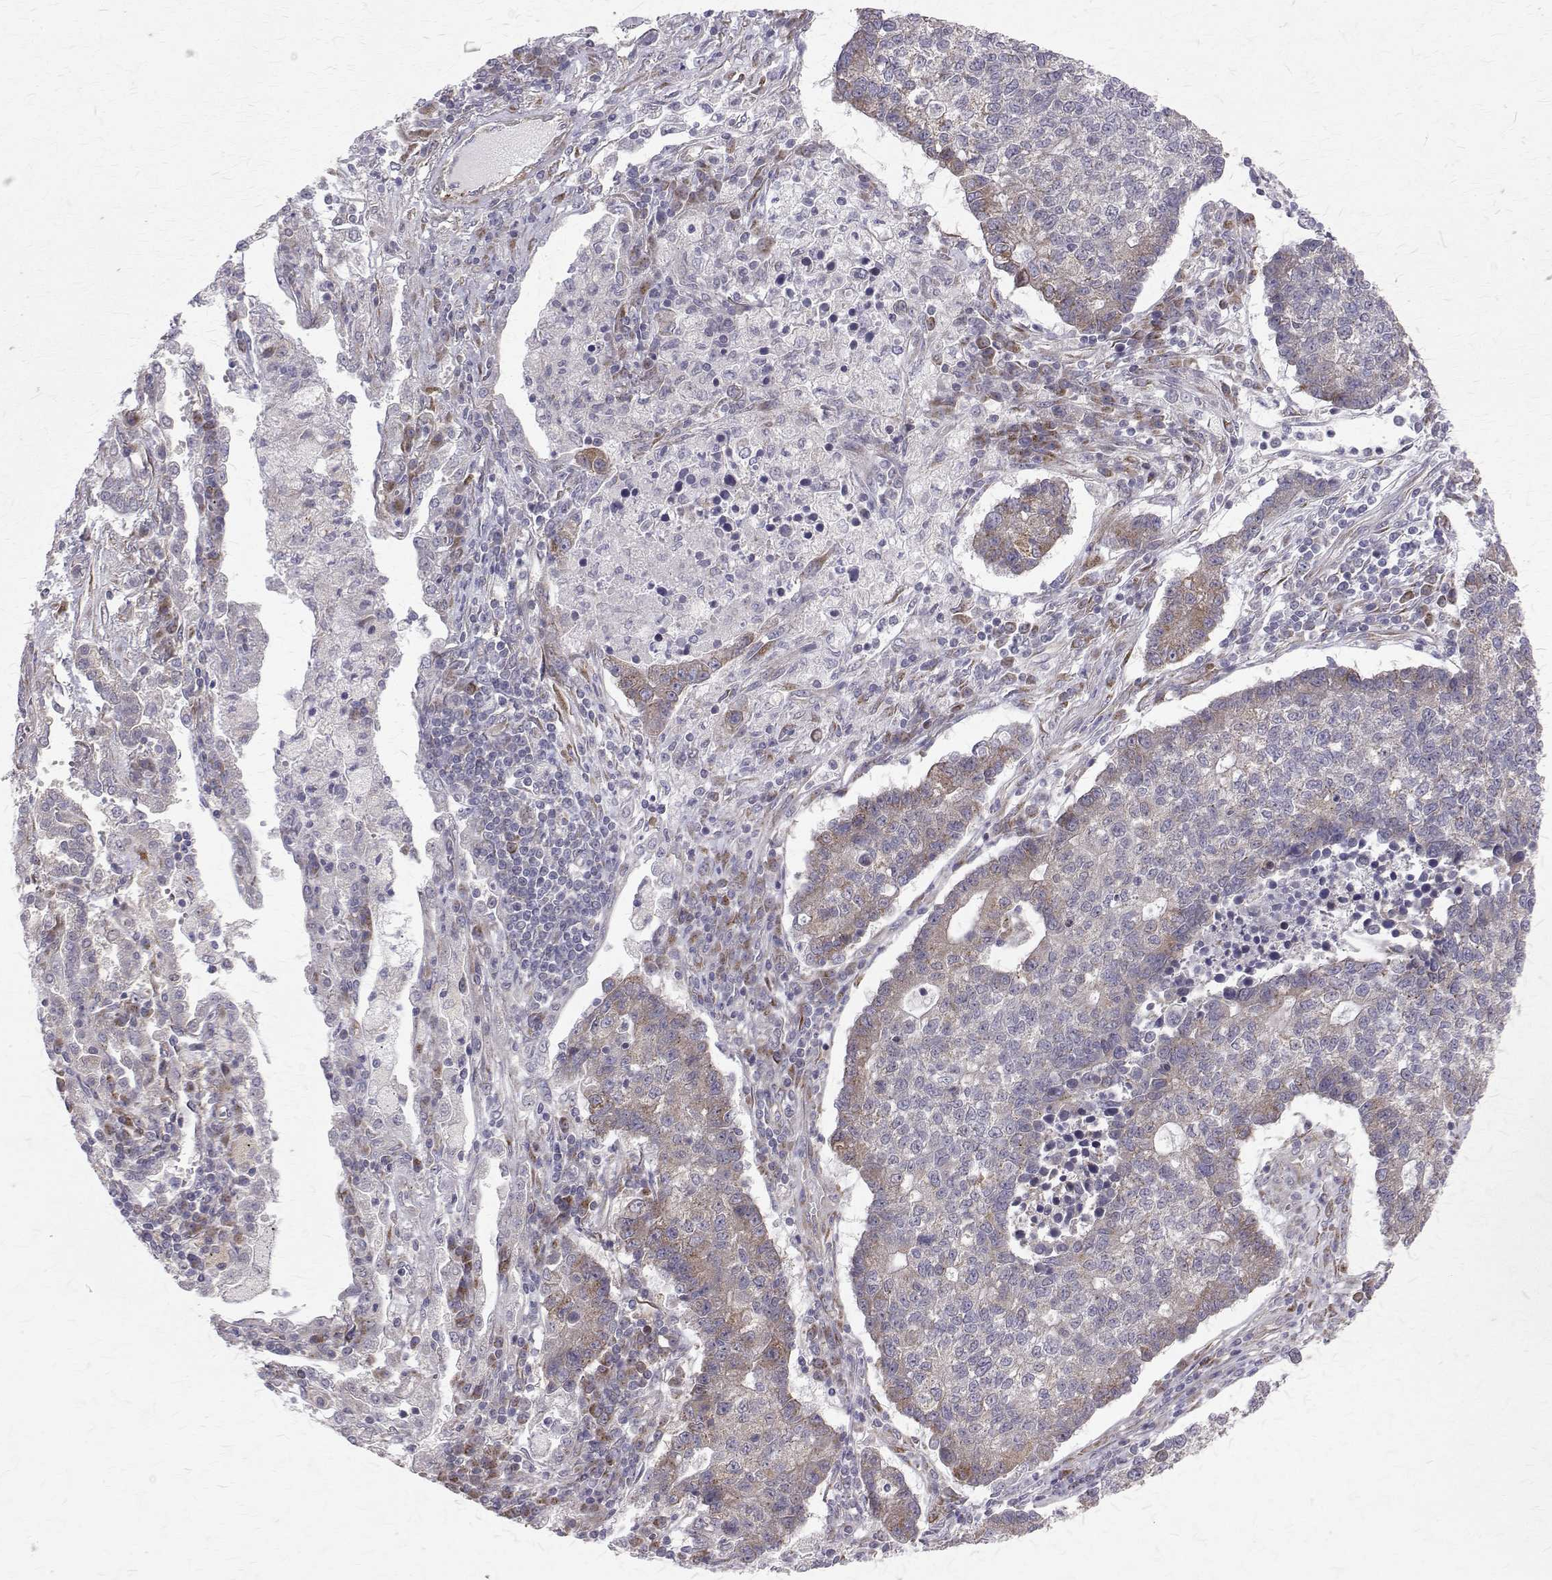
{"staining": {"intensity": "weak", "quantity": "<25%", "location": "cytoplasmic/membranous"}, "tissue": "lung cancer", "cell_type": "Tumor cells", "image_type": "cancer", "snomed": [{"axis": "morphology", "description": "Adenocarcinoma, NOS"}, {"axis": "topography", "description": "Lung"}], "caption": "Lung cancer (adenocarcinoma) stained for a protein using IHC exhibits no positivity tumor cells.", "gene": "ARFGAP1", "patient": {"sex": "male", "age": 57}}